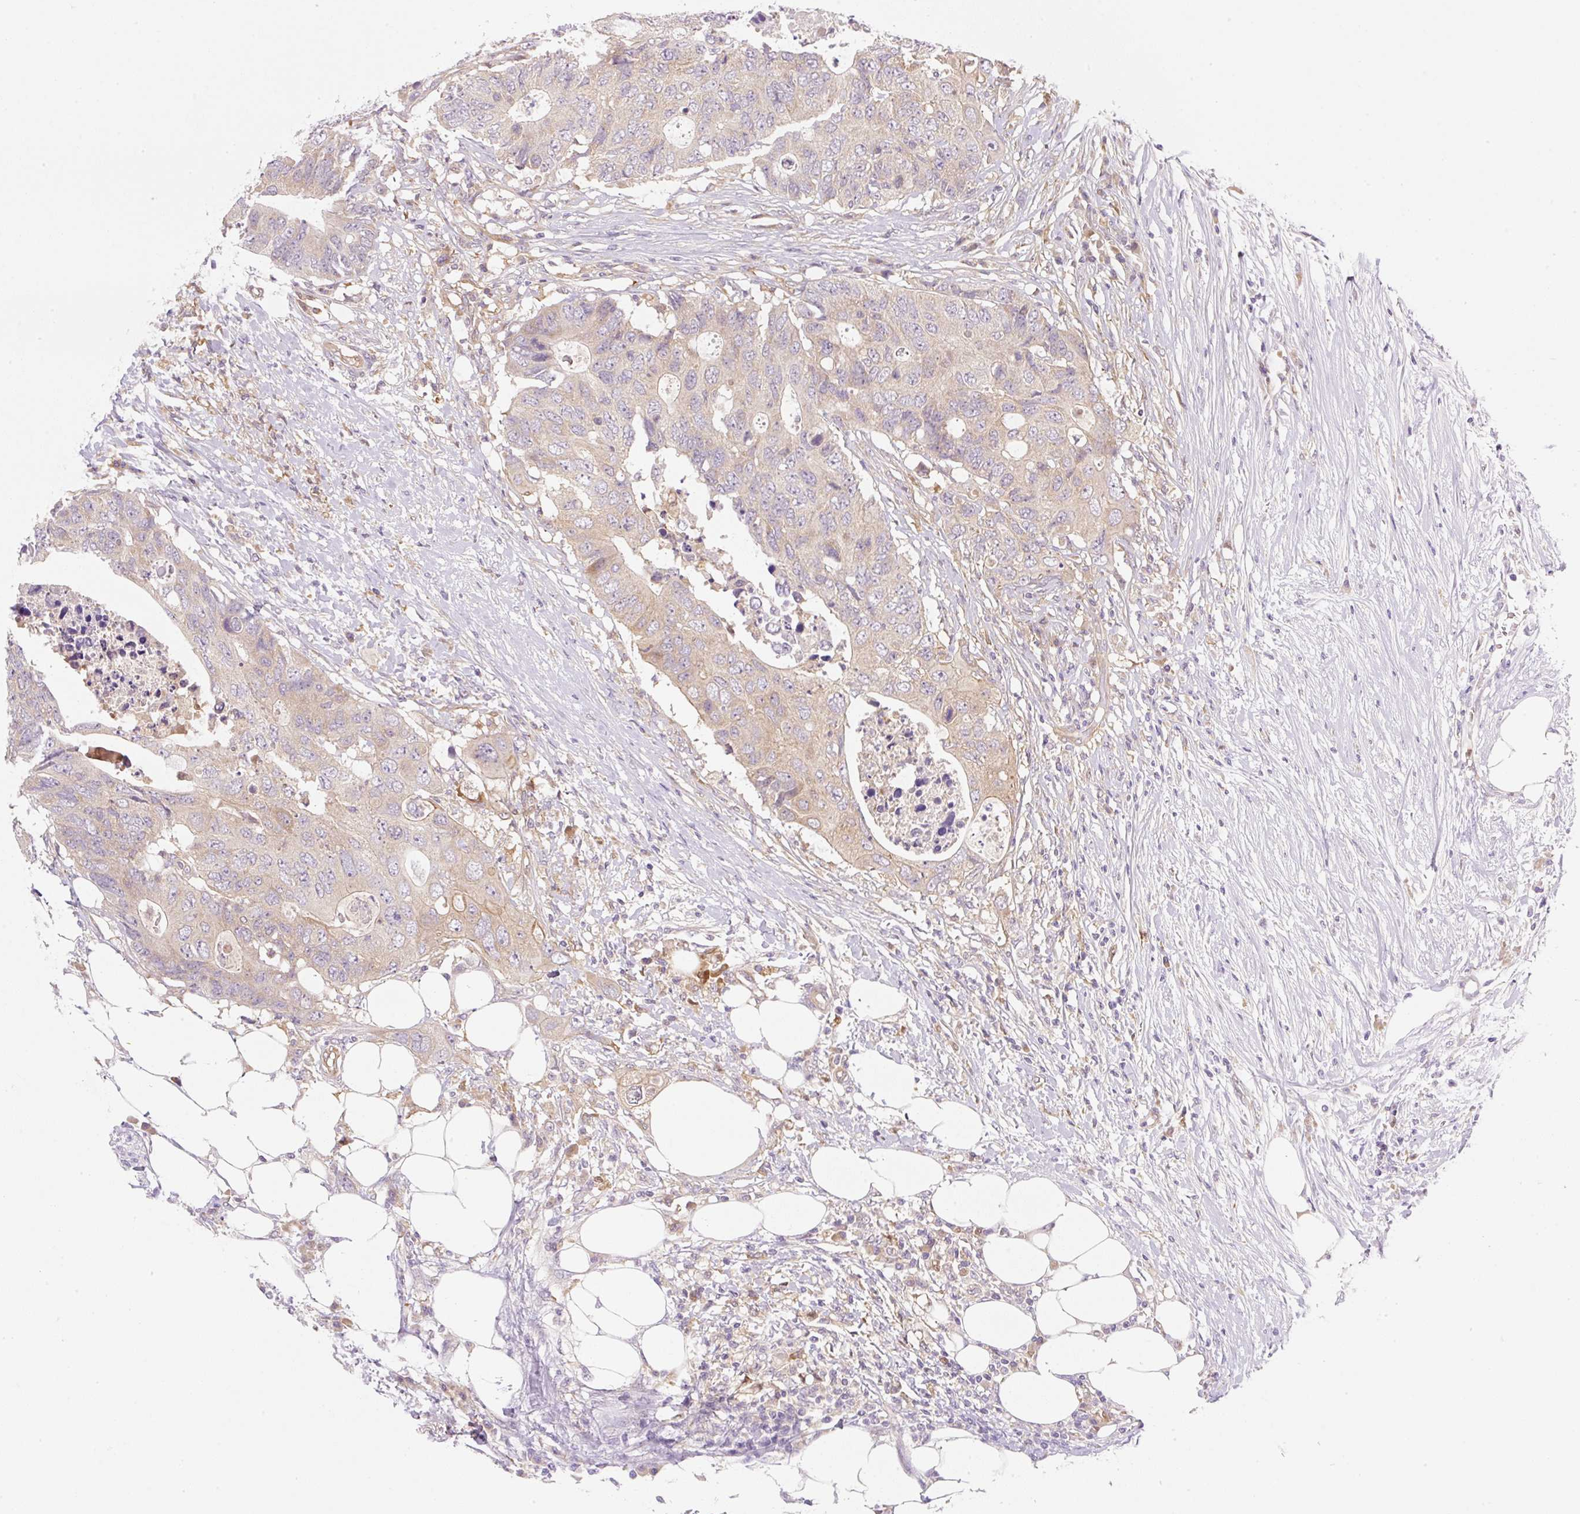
{"staining": {"intensity": "weak", "quantity": ">75%", "location": "cytoplasmic/membranous"}, "tissue": "colorectal cancer", "cell_type": "Tumor cells", "image_type": "cancer", "snomed": [{"axis": "morphology", "description": "Adenocarcinoma, NOS"}, {"axis": "topography", "description": "Colon"}], "caption": "Protein staining of colorectal adenocarcinoma tissue displays weak cytoplasmic/membranous expression in about >75% of tumor cells.", "gene": "OMA1", "patient": {"sex": "male", "age": 71}}